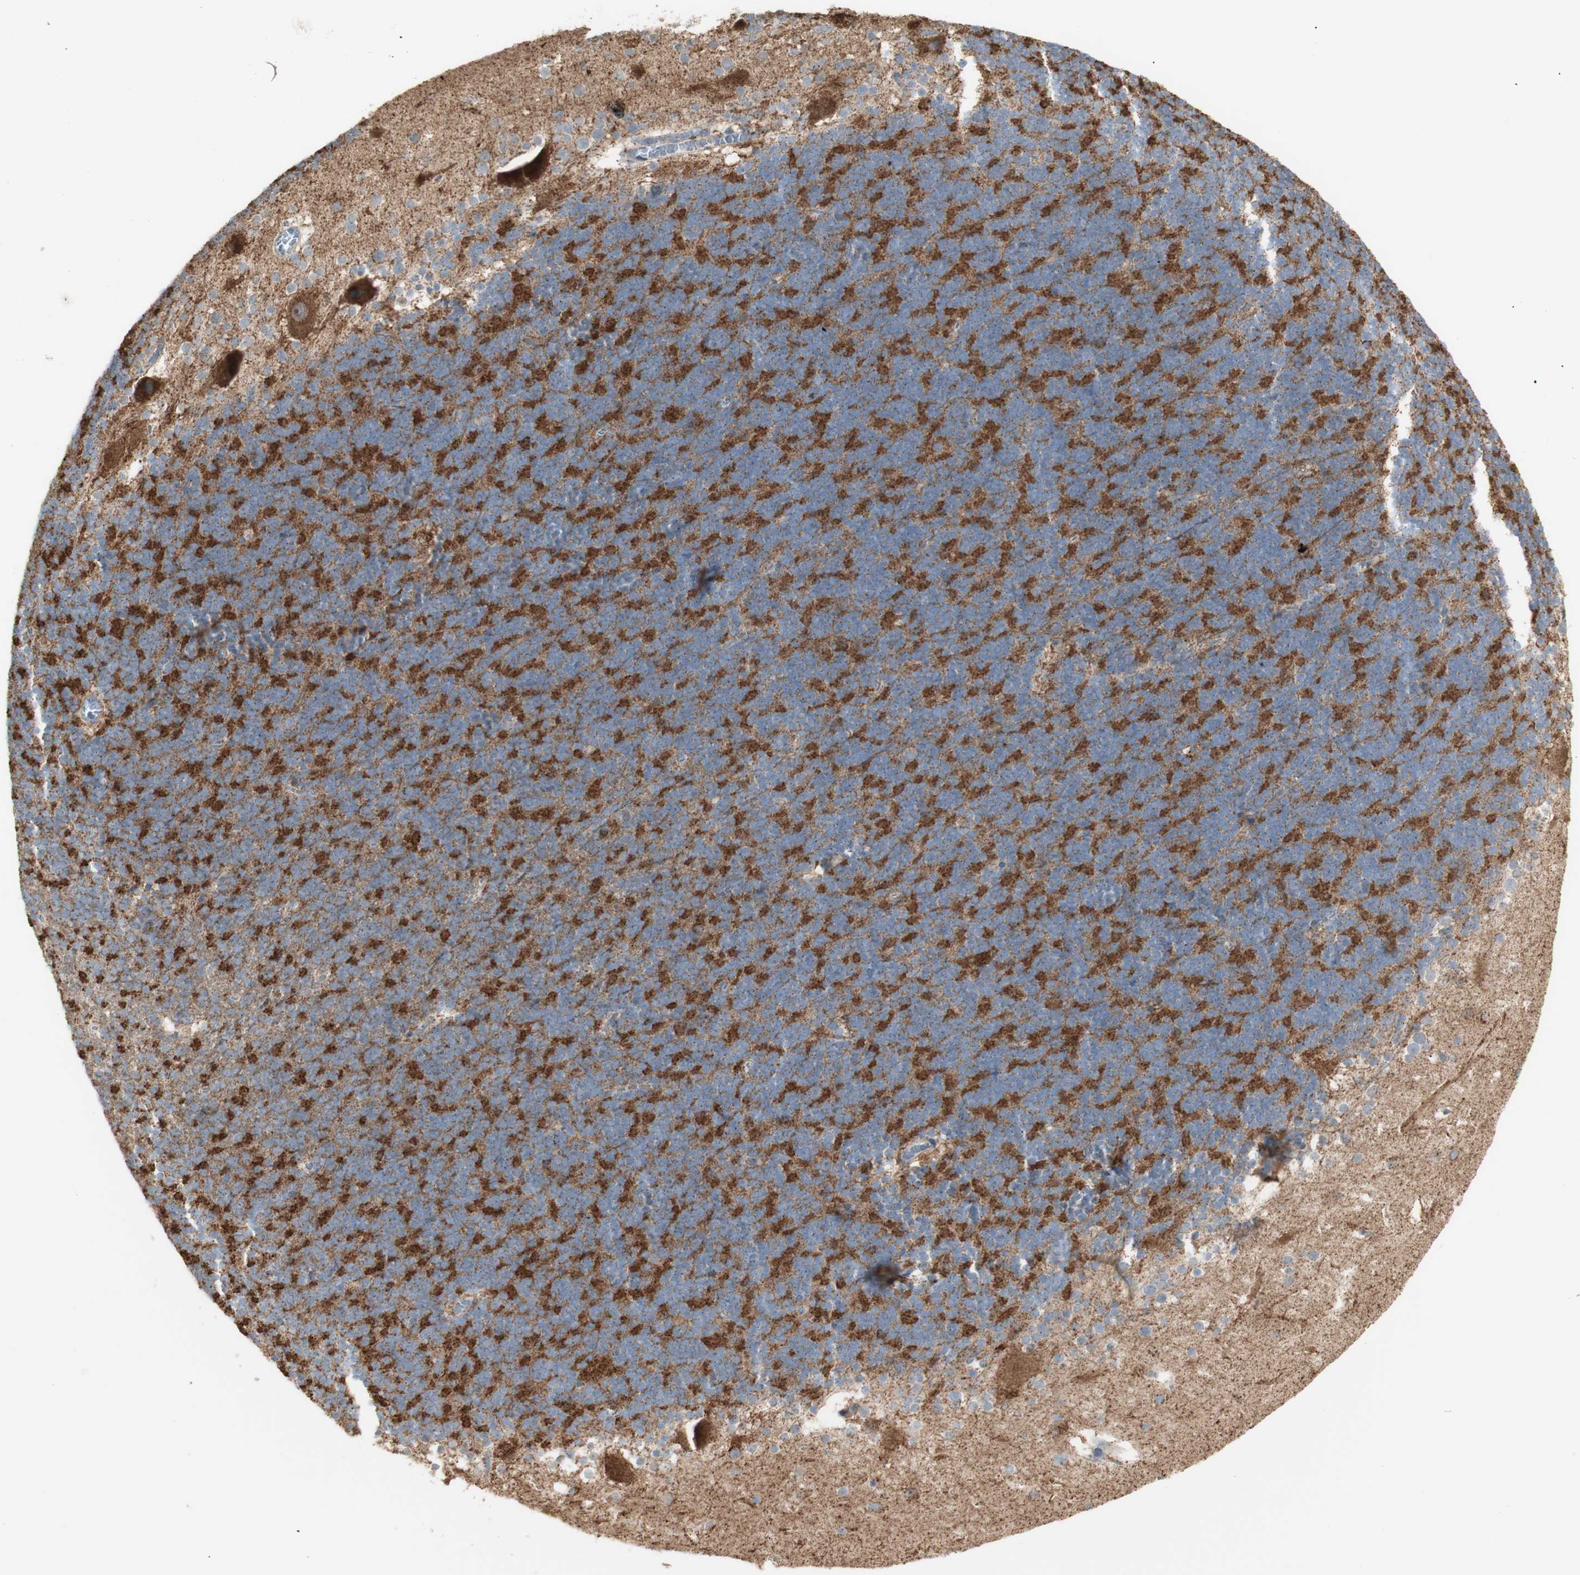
{"staining": {"intensity": "strong", "quantity": ">75%", "location": "cytoplasmic/membranous"}, "tissue": "cerebellum", "cell_type": "Cells in granular layer", "image_type": "normal", "snomed": [{"axis": "morphology", "description": "Normal tissue, NOS"}, {"axis": "topography", "description": "Cerebellum"}], "caption": "Protein expression analysis of unremarkable cerebellum displays strong cytoplasmic/membranous staining in about >75% of cells in granular layer.", "gene": "LETM1", "patient": {"sex": "female", "age": 19}}